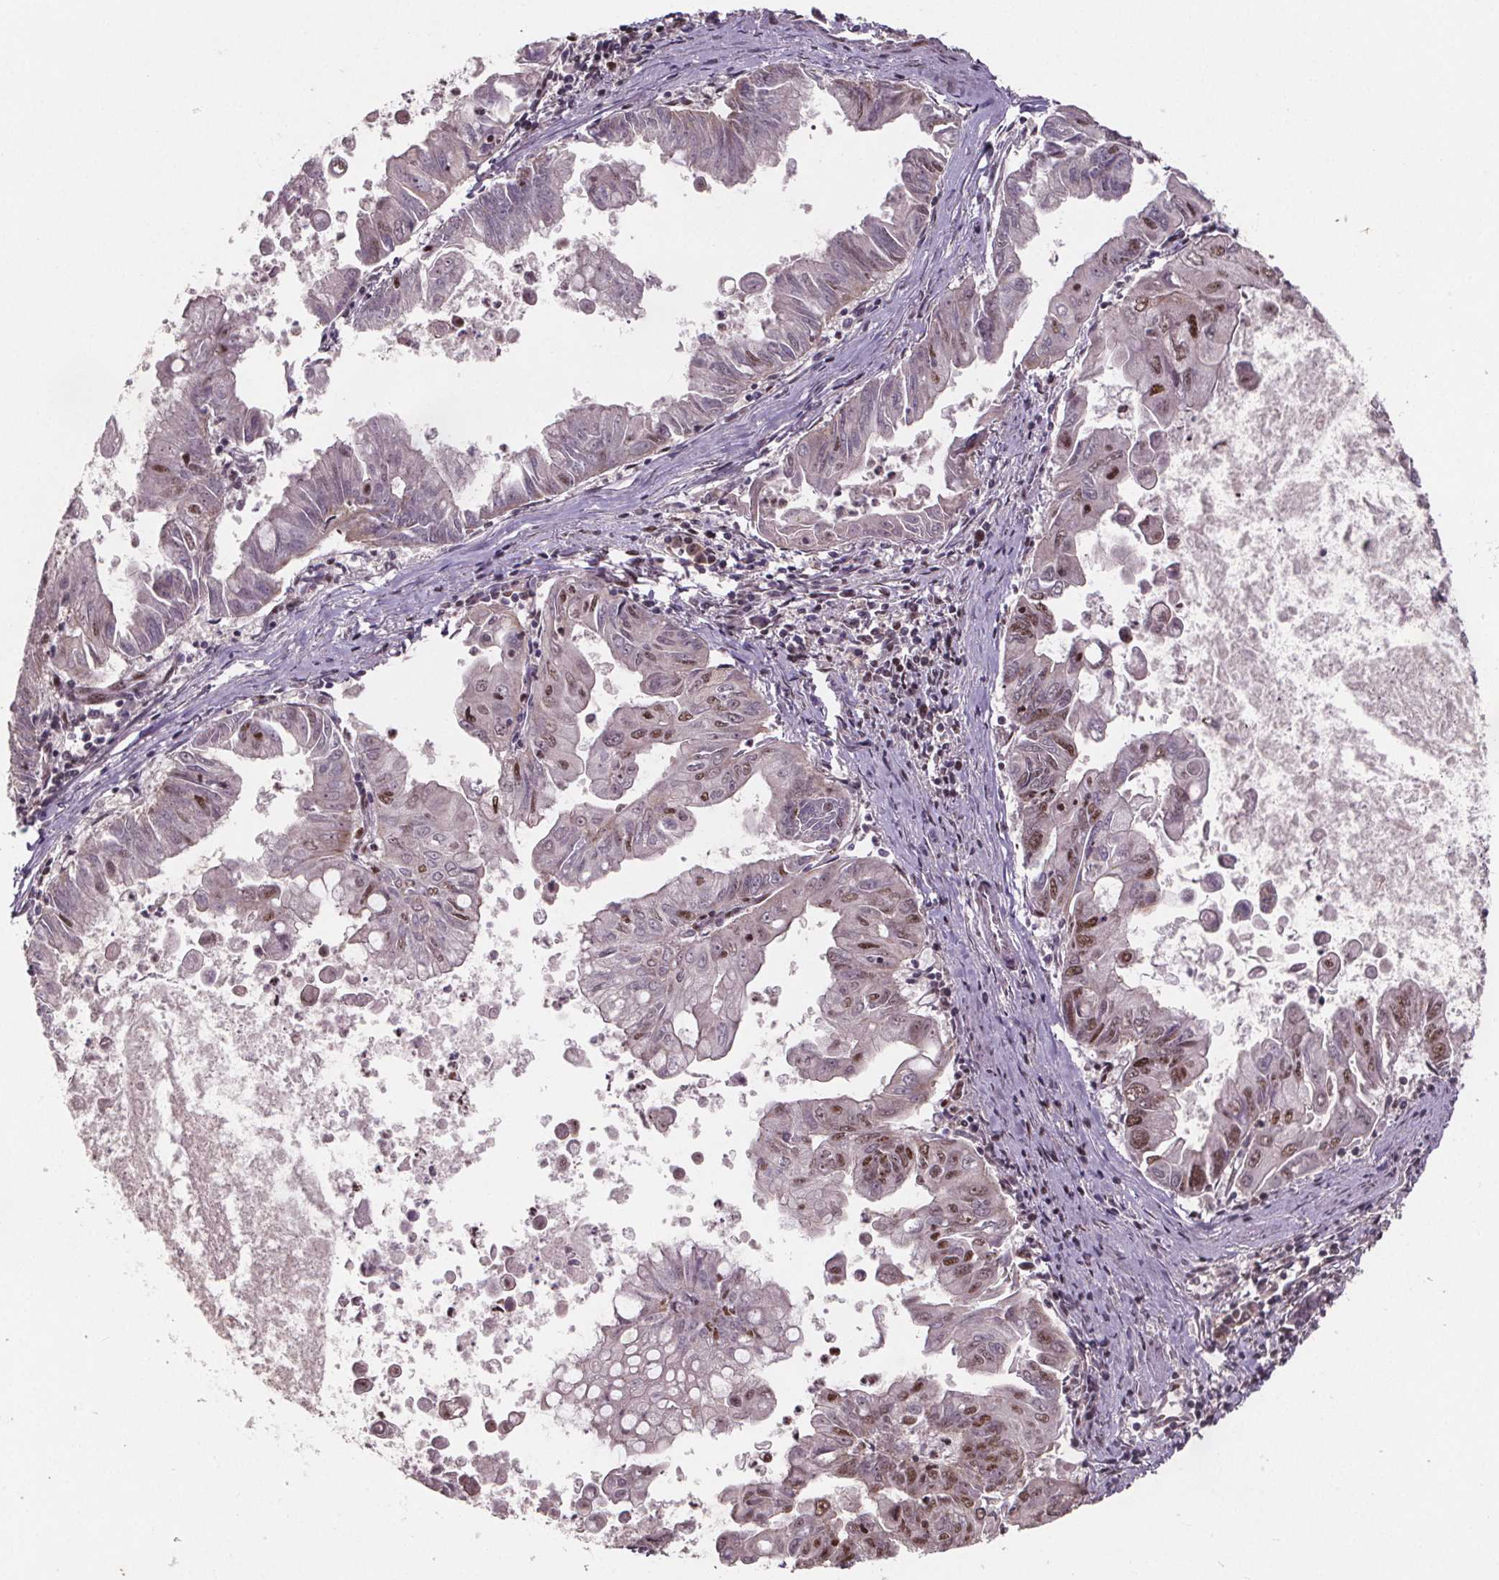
{"staining": {"intensity": "moderate", "quantity": "<25%", "location": "nuclear"}, "tissue": "stomach cancer", "cell_type": "Tumor cells", "image_type": "cancer", "snomed": [{"axis": "morphology", "description": "Adenocarcinoma, NOS"}, {"axis": "topography", "description": "Stomach, upper"}], "caption": "Immunohistochemical staining of adenocarcinoma (stomach) reveals moderate nuclear protein positivity in about <25% of tumor cells.", "gene": "JARID2", "patient": {"sex": "male", "age": 80}}